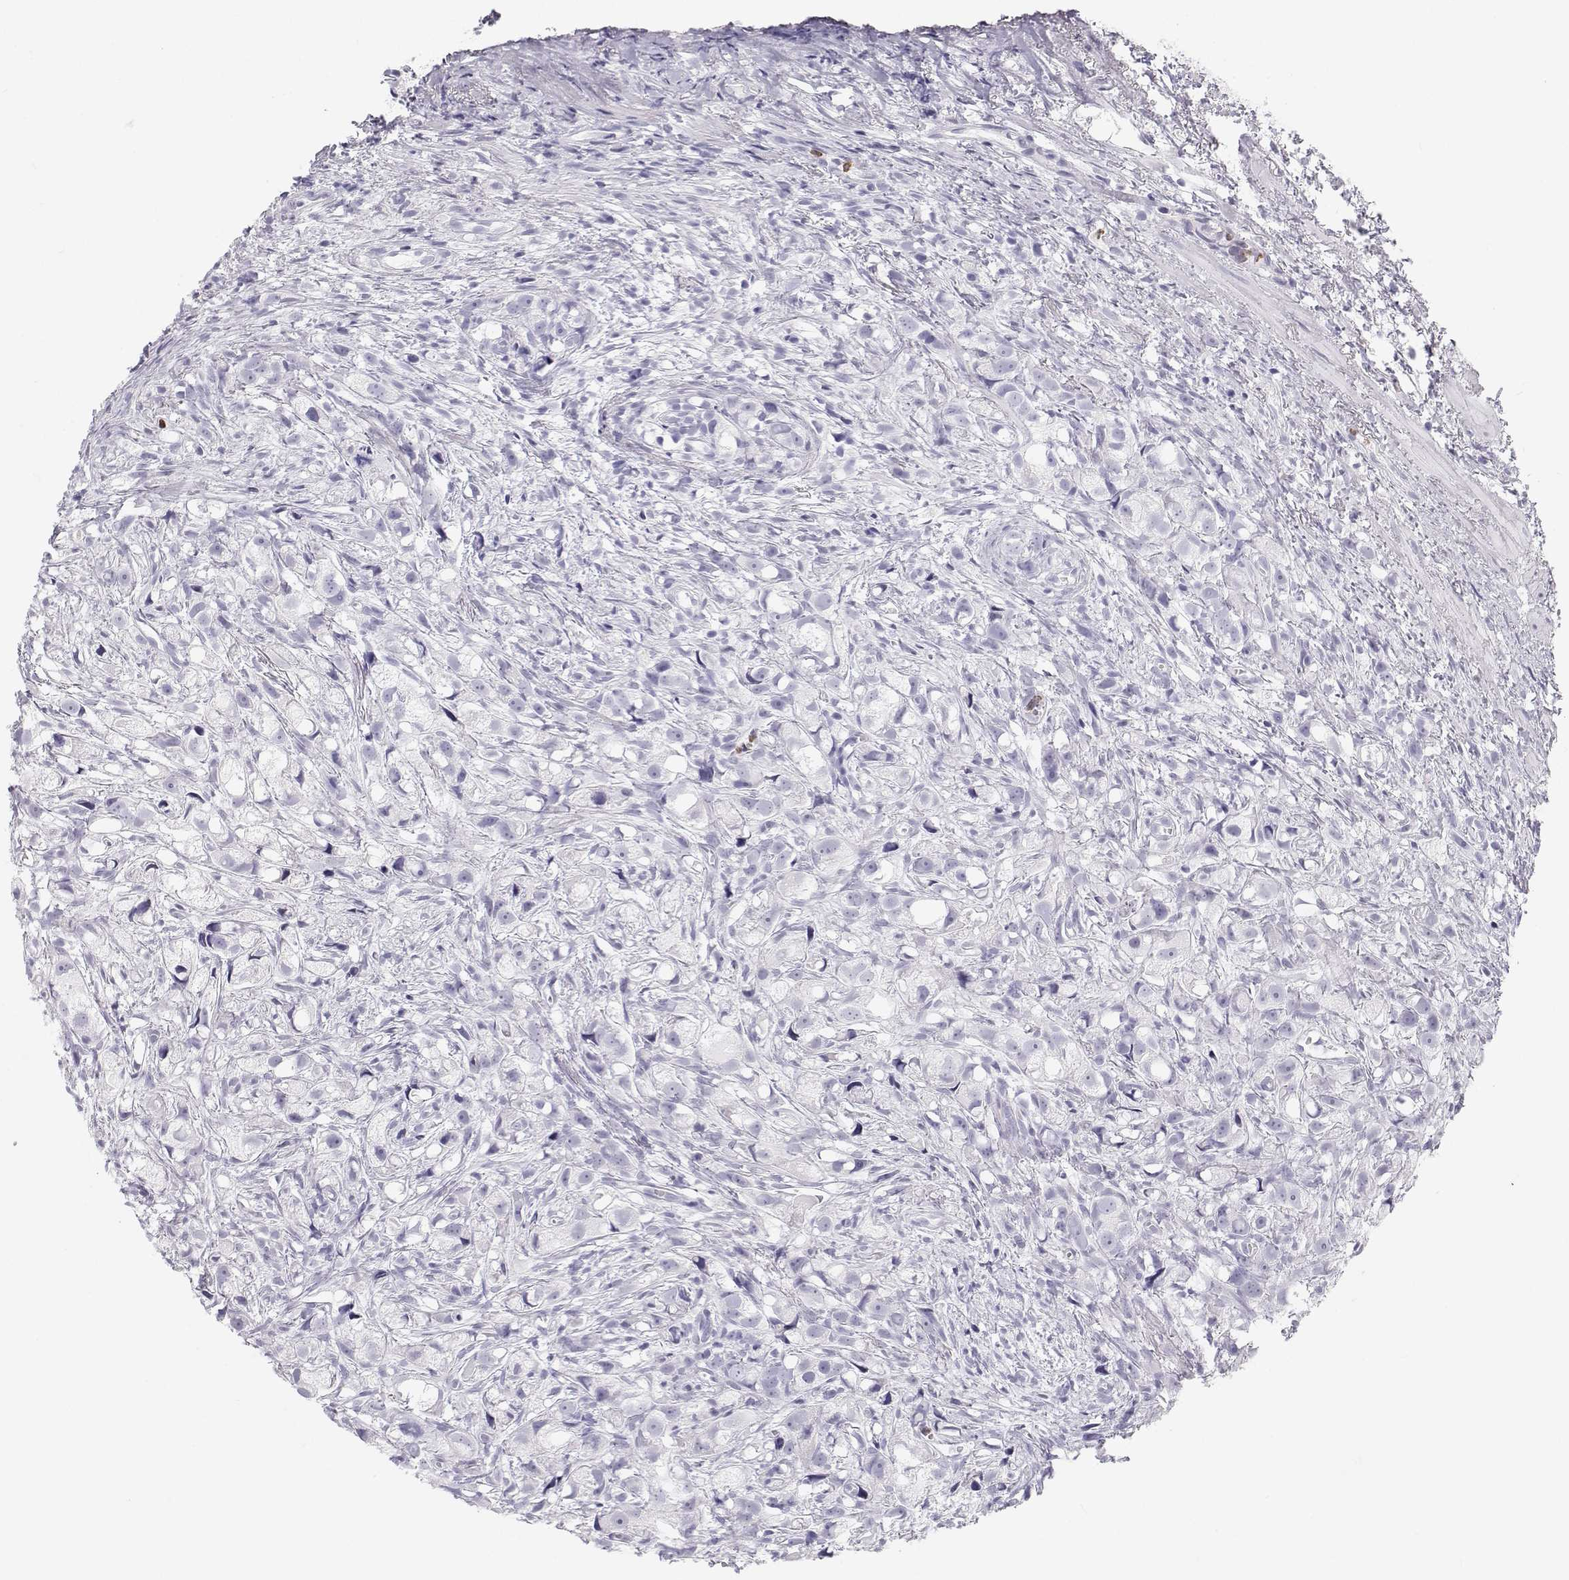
{"staining": {"intensity": "negative", "quantity": "none", "location": "none"}, "tissue": "prostate cancer", "cell_type": "Tumor cells", "image_type": "cancer", "snomed": [{"axis": "morphology", "description": "Adenocarcinoma, High grade"}, {"axis": "topography", "description": "Prostate"}], "caption": "IHC image of neoplastic tissue: human prostate cancer (adenocarcinoma (high-grade)) stained with DAB (3,3'-diaminobenzidine) reveals no significant protein staining in tumor cells. (DAB (3,3'-diaminobenzidine) immunohistochemistry (IHC), high magnification).", "gene": "SFTPB", "patient": {"sex": "male", "age": 75}}